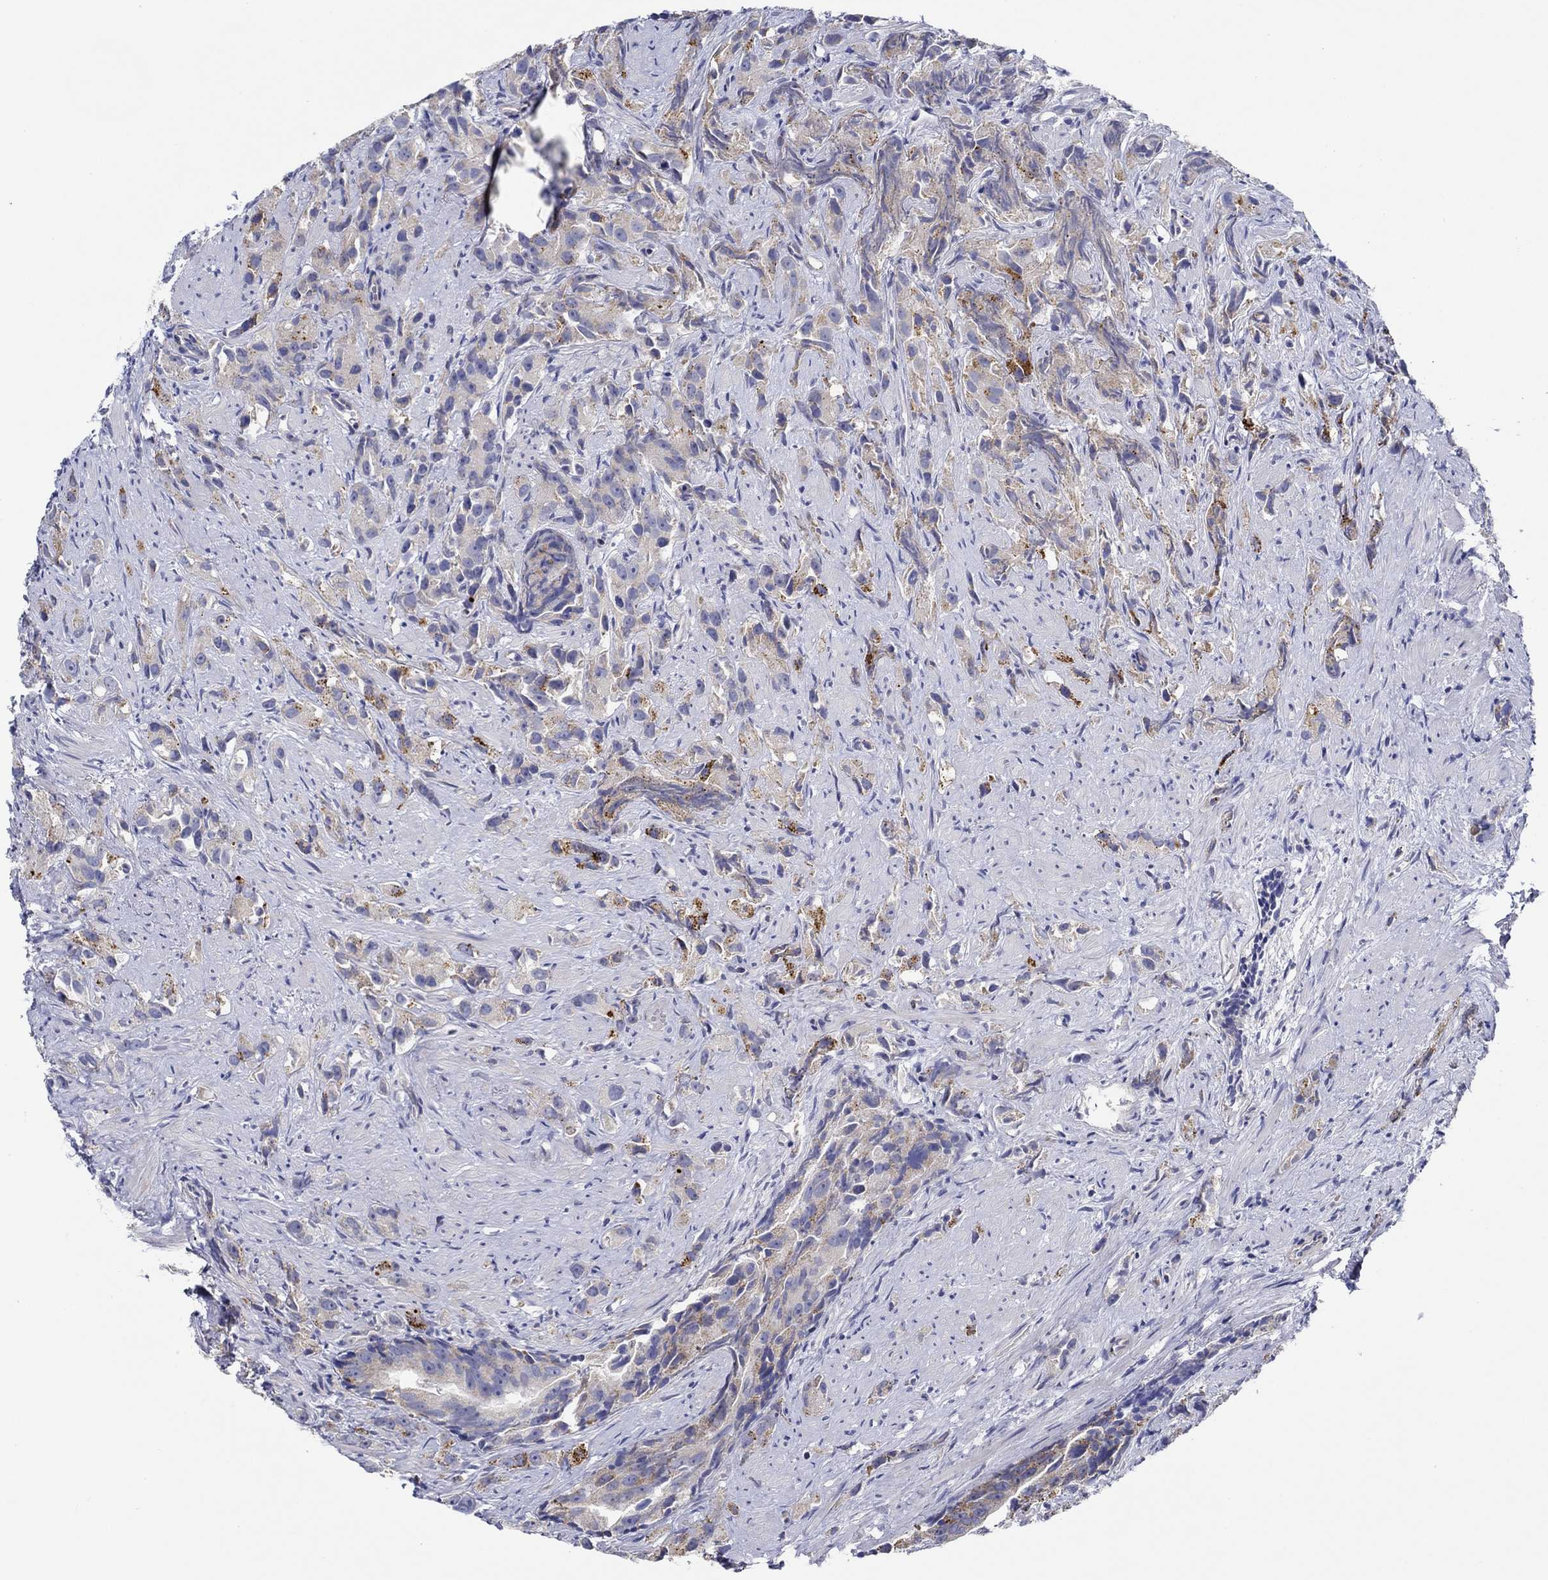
{"staining": {"intensity": "weak", "quantity": "25%-75%", "location": "cytoplasmic/membranous"}, "tissue": "prostate cancer", "cell_type": "Tumor cells", "image_type": "cancer", "snomed": [{"axis": "morphology", "description": "Adenocarcinoma, High grade"}, {"axis": "topography", "description": "Prostate"}], "caption": "Immunohistochemistry image of human prostate cancer (adenocarcinoma (high-grade)) stained for a protein (brown), which displays low levels of weak cytoplasmic/membranous staining in about 25%-75% of tumor cells.", "gene": "CFAP61", "patient": {"sex": "male", "age": 90}}